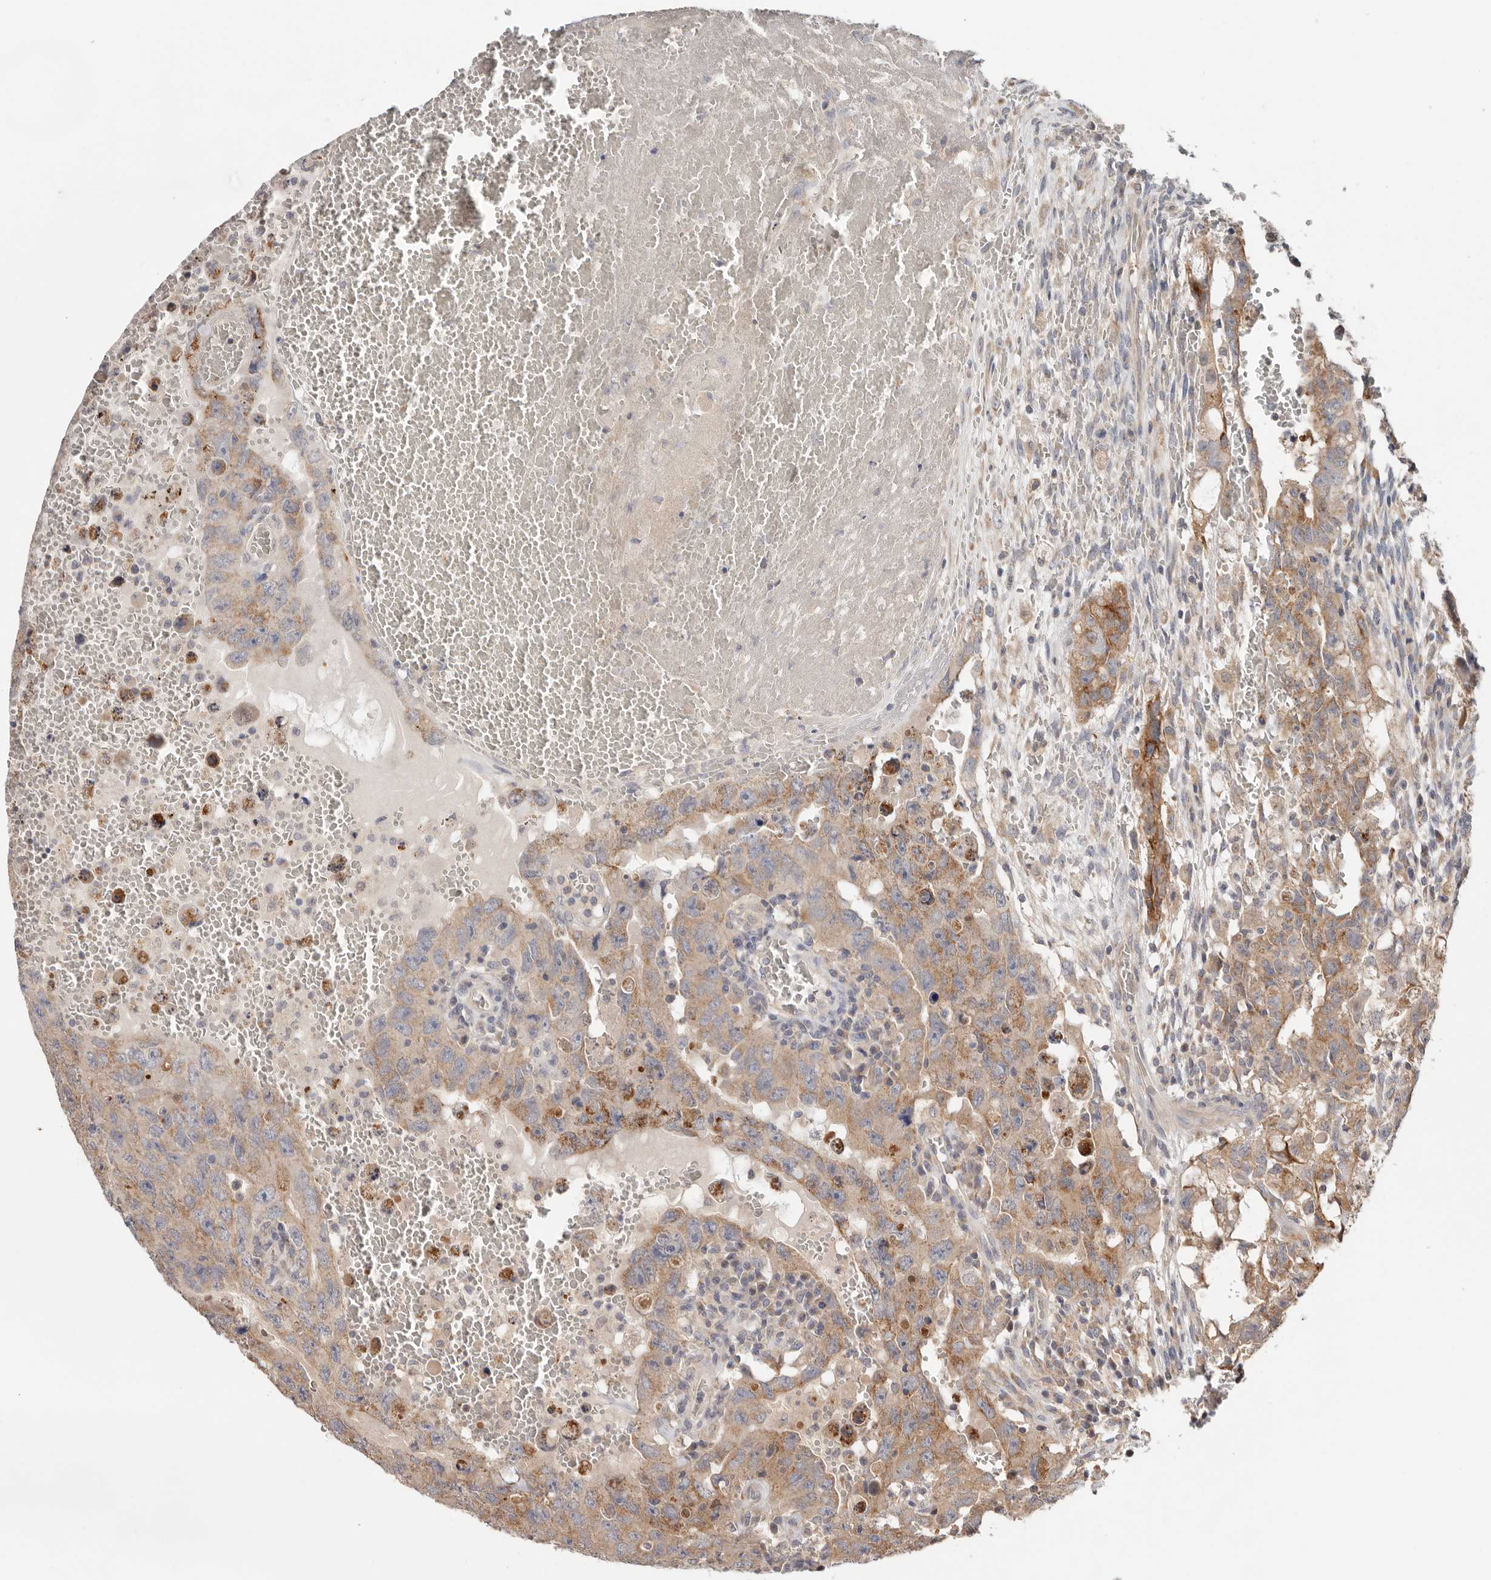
{"staining": {"intensity": "moderate", "quantity": ">75%", "location": "cytoplasmic/membranous"}, "tissue": "testis cancer", "cell_type": "Tumor cells", "image_type": "cancer", "snomed": [{"axis": "morphology", "description": "Carcinoma, Embryonal, NOS"}, {"axis": "topography", "description": "Testis"}], "caption": "Immunohistochemistry (IHC) (DAB) staining of testis cancer demonstrates moderate cytoplasmic/membranous protein staining in approximately >75% of tumor cells.", "gene": "LRP6", "patient": {"sex": "male", "age": 26}}